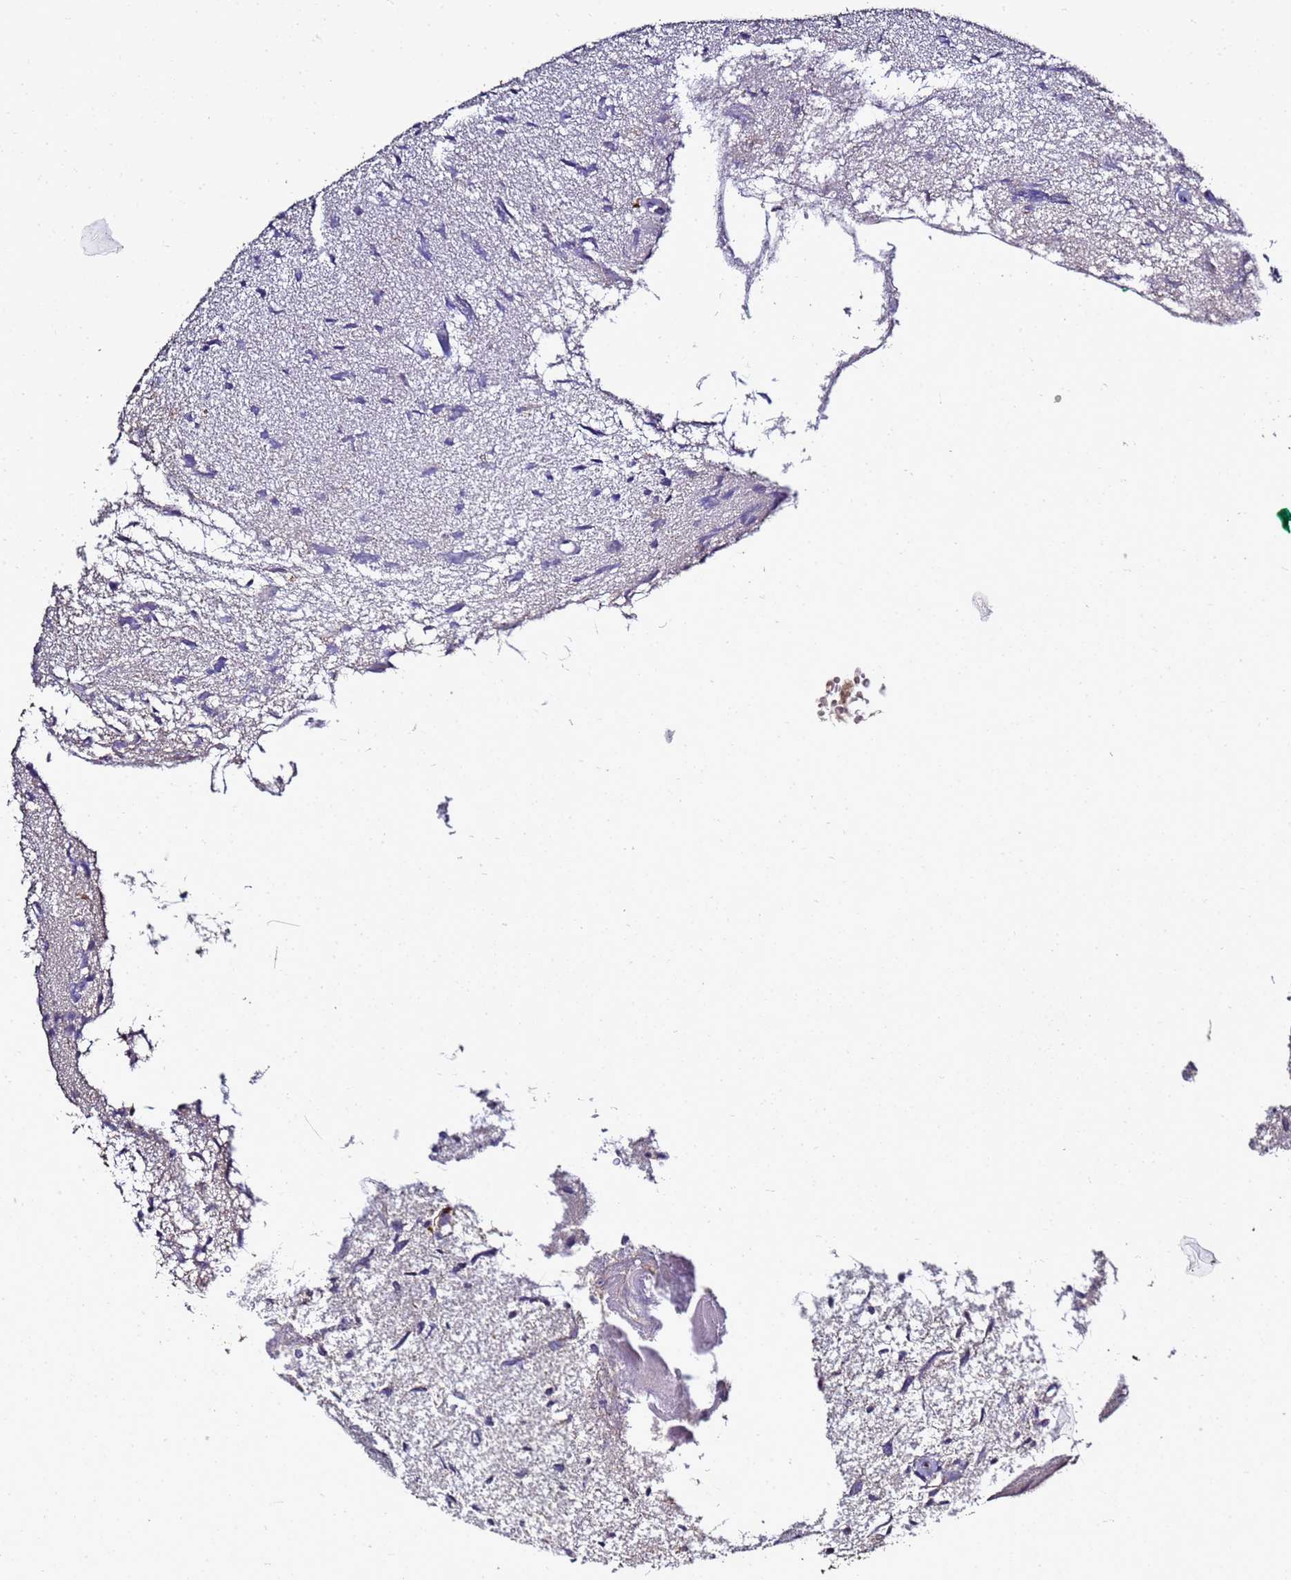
{"staining": {"intensity": "moderate", "quantity": "<25%", "location": "cytoplasmic/membranous"}, "tissue": "glioma", "cell_type": "Tumor cells", "image_type": "cancer", "snomed": [{"axis": "morphology", "description": "Glioma, malignant, High grade"}, {"axis": "topography", "description": "Brain"}], "caption": "Brown immunohistochemical staining in glioma reveals moderate cytoplasmic/membranous staining in approximately <25% of tumor cells. (brown staining indicates protein expression, while blue staining denotes nuclei).", "gene": "ENOPH1", "patient": {"sex": "female", "age": 59}}